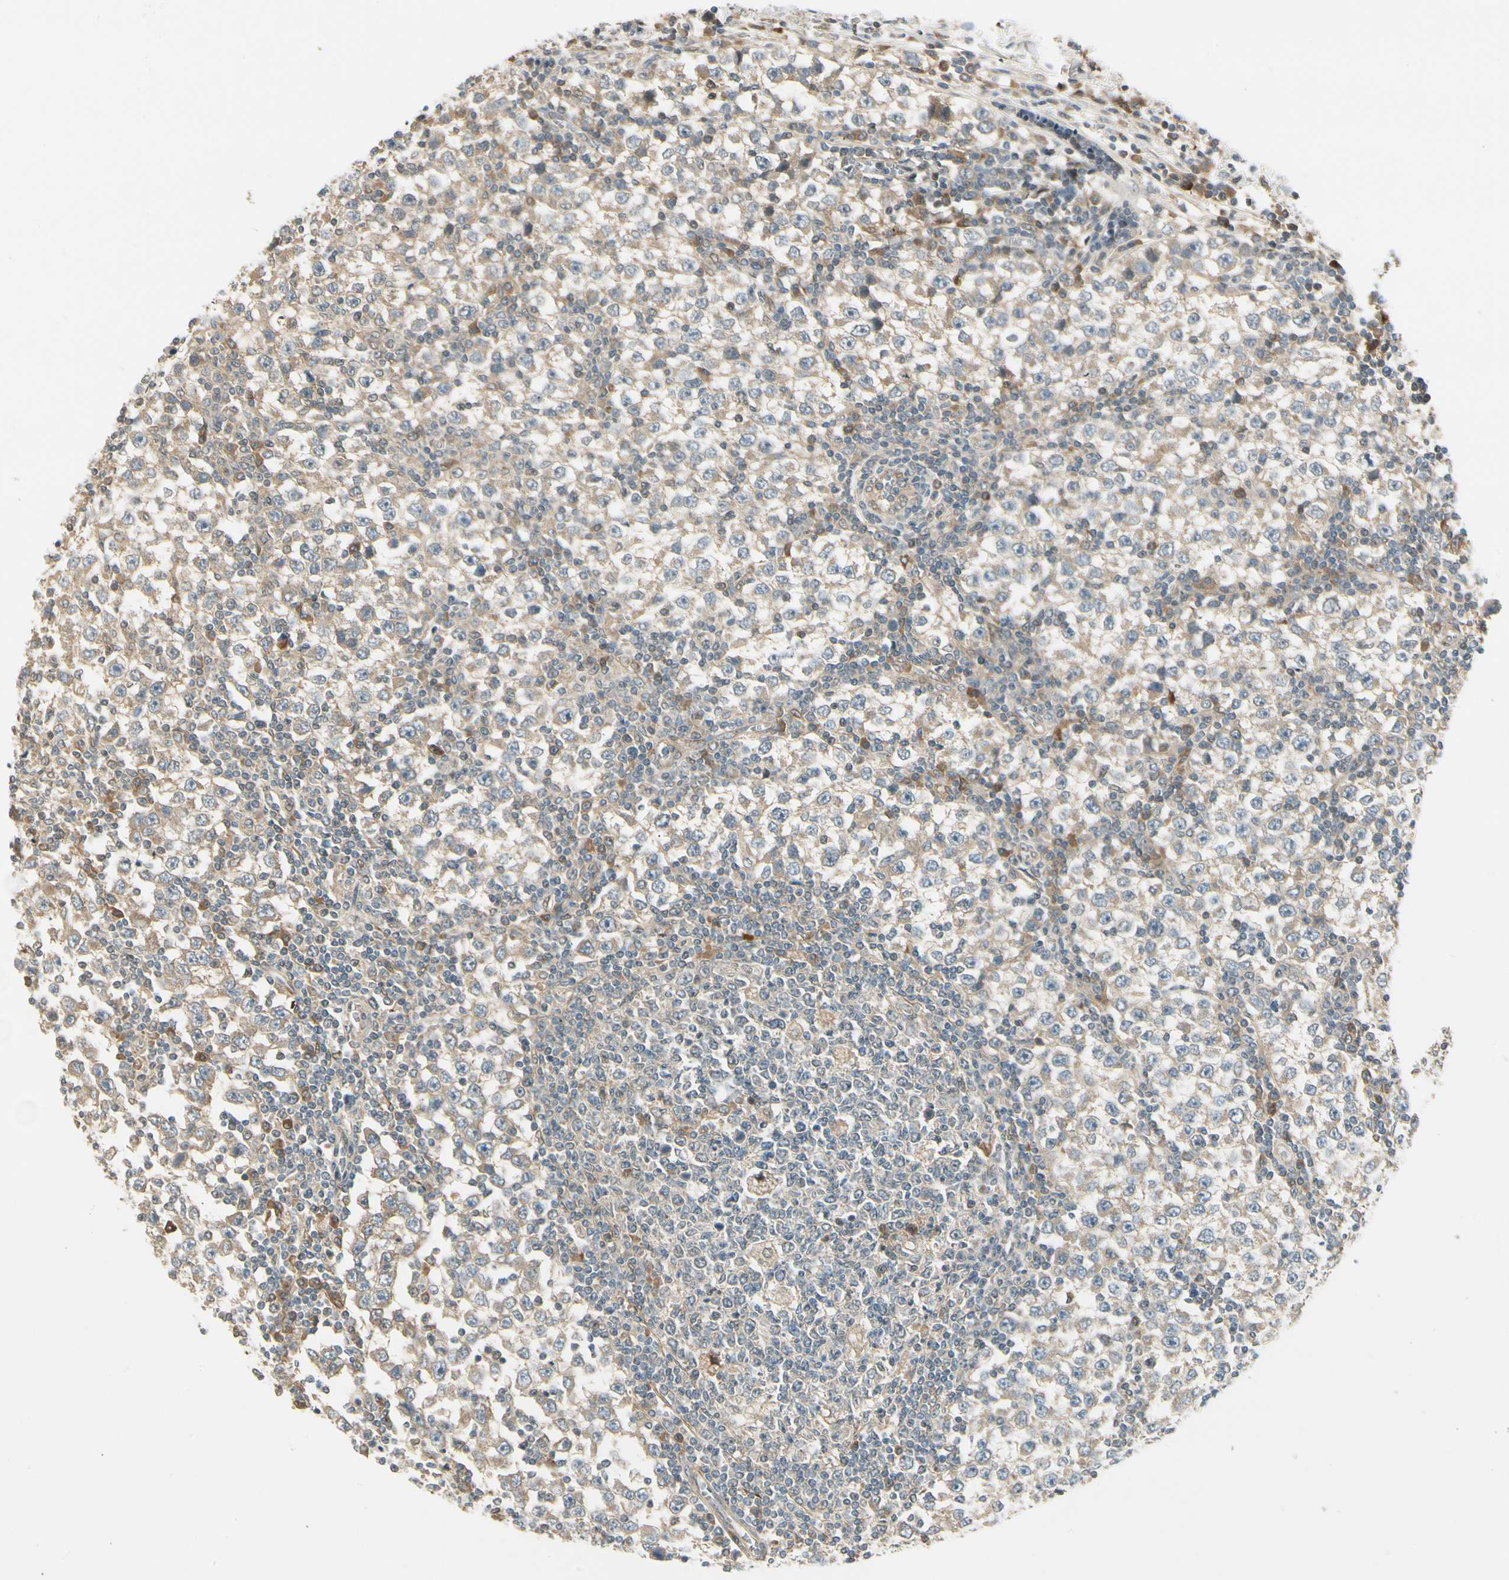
{"staining": {"intensity": "weak", "quantity": "25%-75%", "location": "cytoplasmic/membranous"}, "tissue": "testis cancer", "cell_type": "Tumor cells", "image_type": "cancer", "snomed": [{"axis": "morphology", "description": "Seminoma, NOS"}, {"axis": "topography", "description": "Testis"}], "caption": "This image demonstrates immunohistochemistry (IHC) staining of human testis seminoma, with low weak cytoplasmic/membranous staining in approximately 25%-75% of tumor cells.", "gene": "EPHB3", "patient": {"sex": "male", "age": 65}}